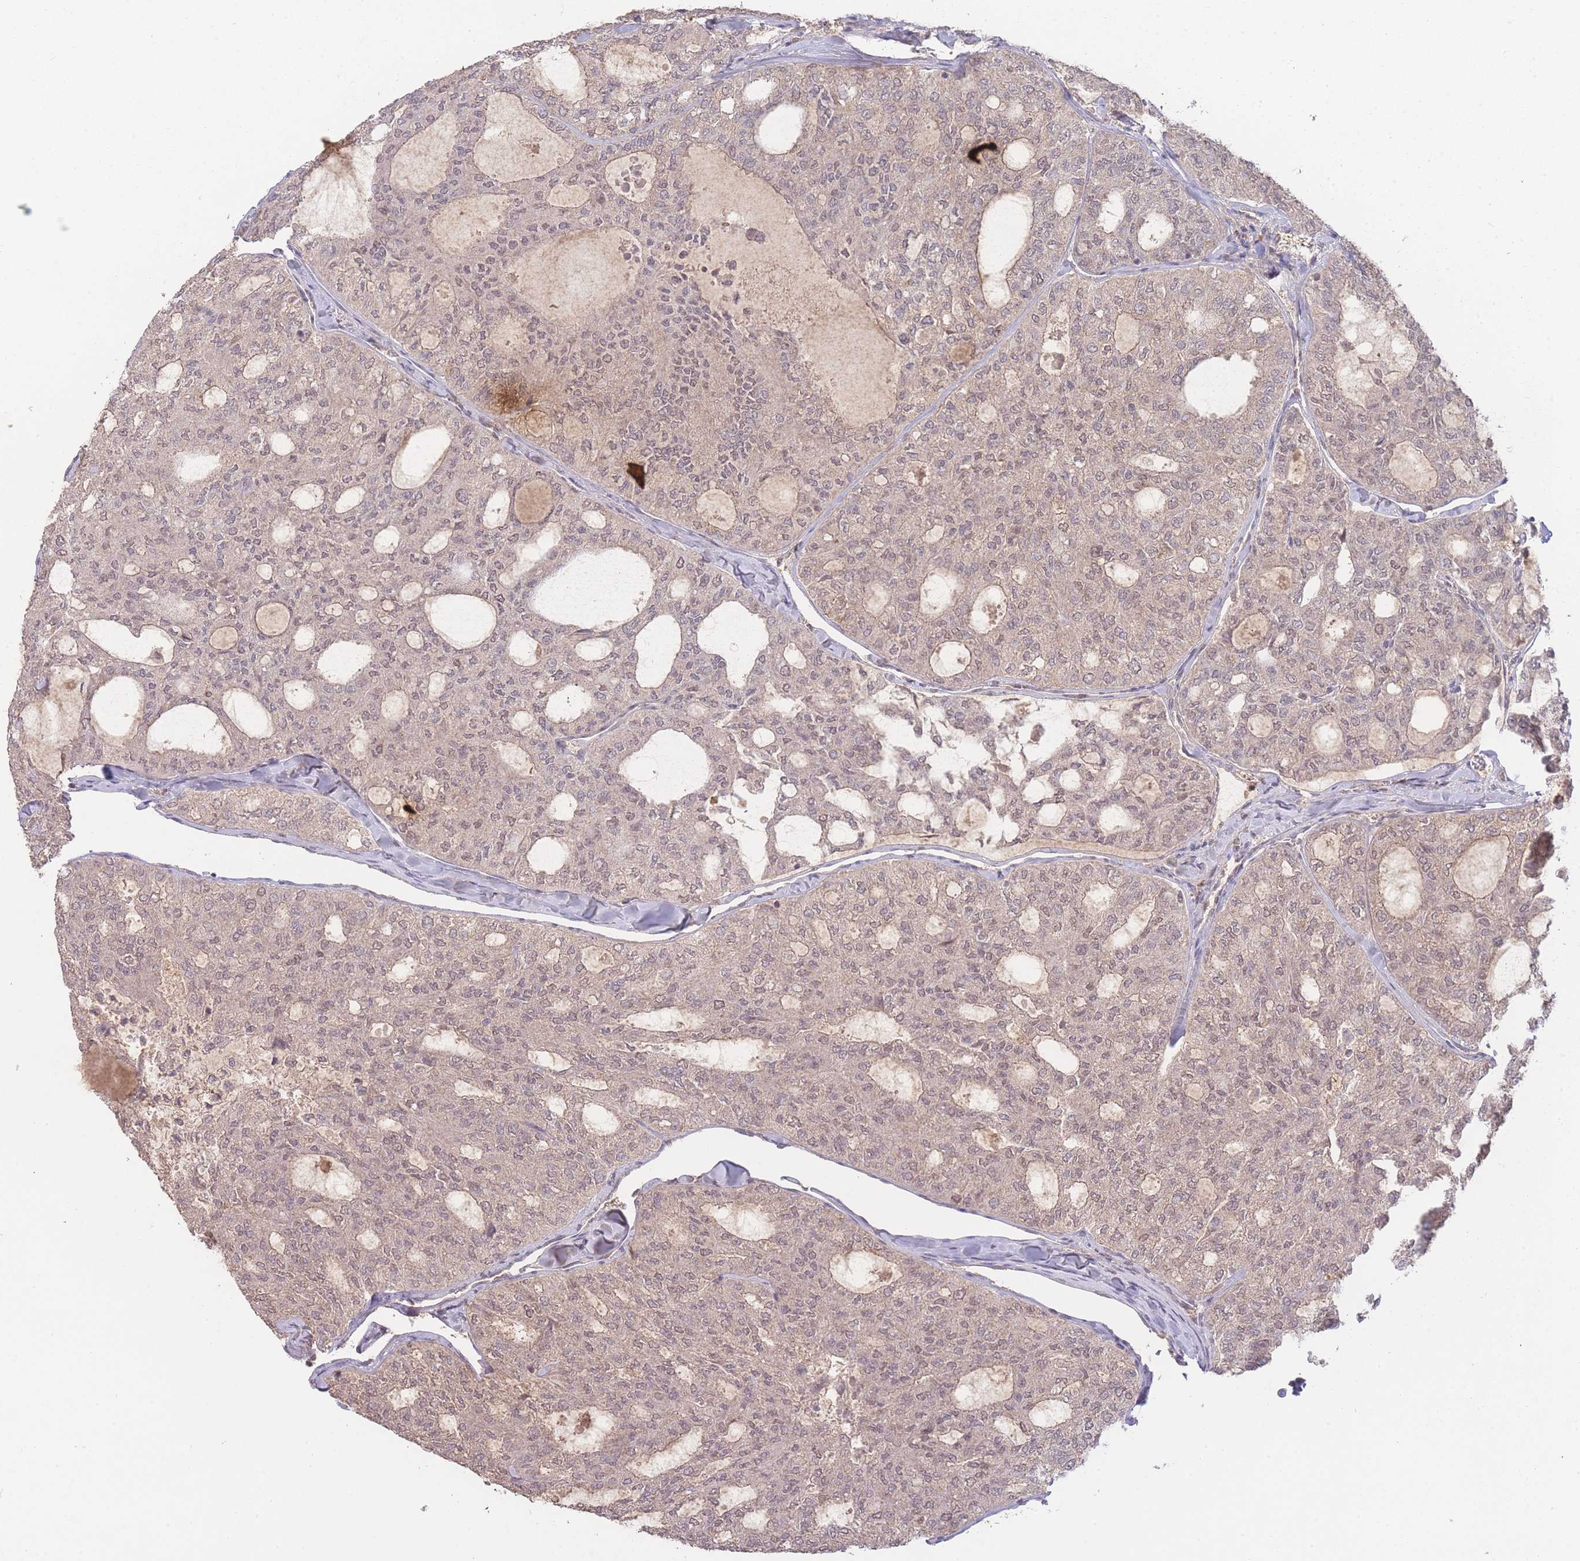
{"staining": {"intensity": "weak", "quantity": "<25%", "location": "nuclear"}, "tissue": "thyroid cancer", "cell_type": "Tumor cells", "image_type": "cancer", "snomed": [{"axis": "morphology", "description": "Follicular adenoma carcinoma, NOS"}, {"axis": "topography", "description": "Thyroid gland"}], "caption": "This is an immunohistochemistry histopathology image of thyroid cancer (follicular adenoma carcinoma). There is no expression in tumor cells.", "gene": "RNF144B", "patient": {"sex": "male", "age": 75}}